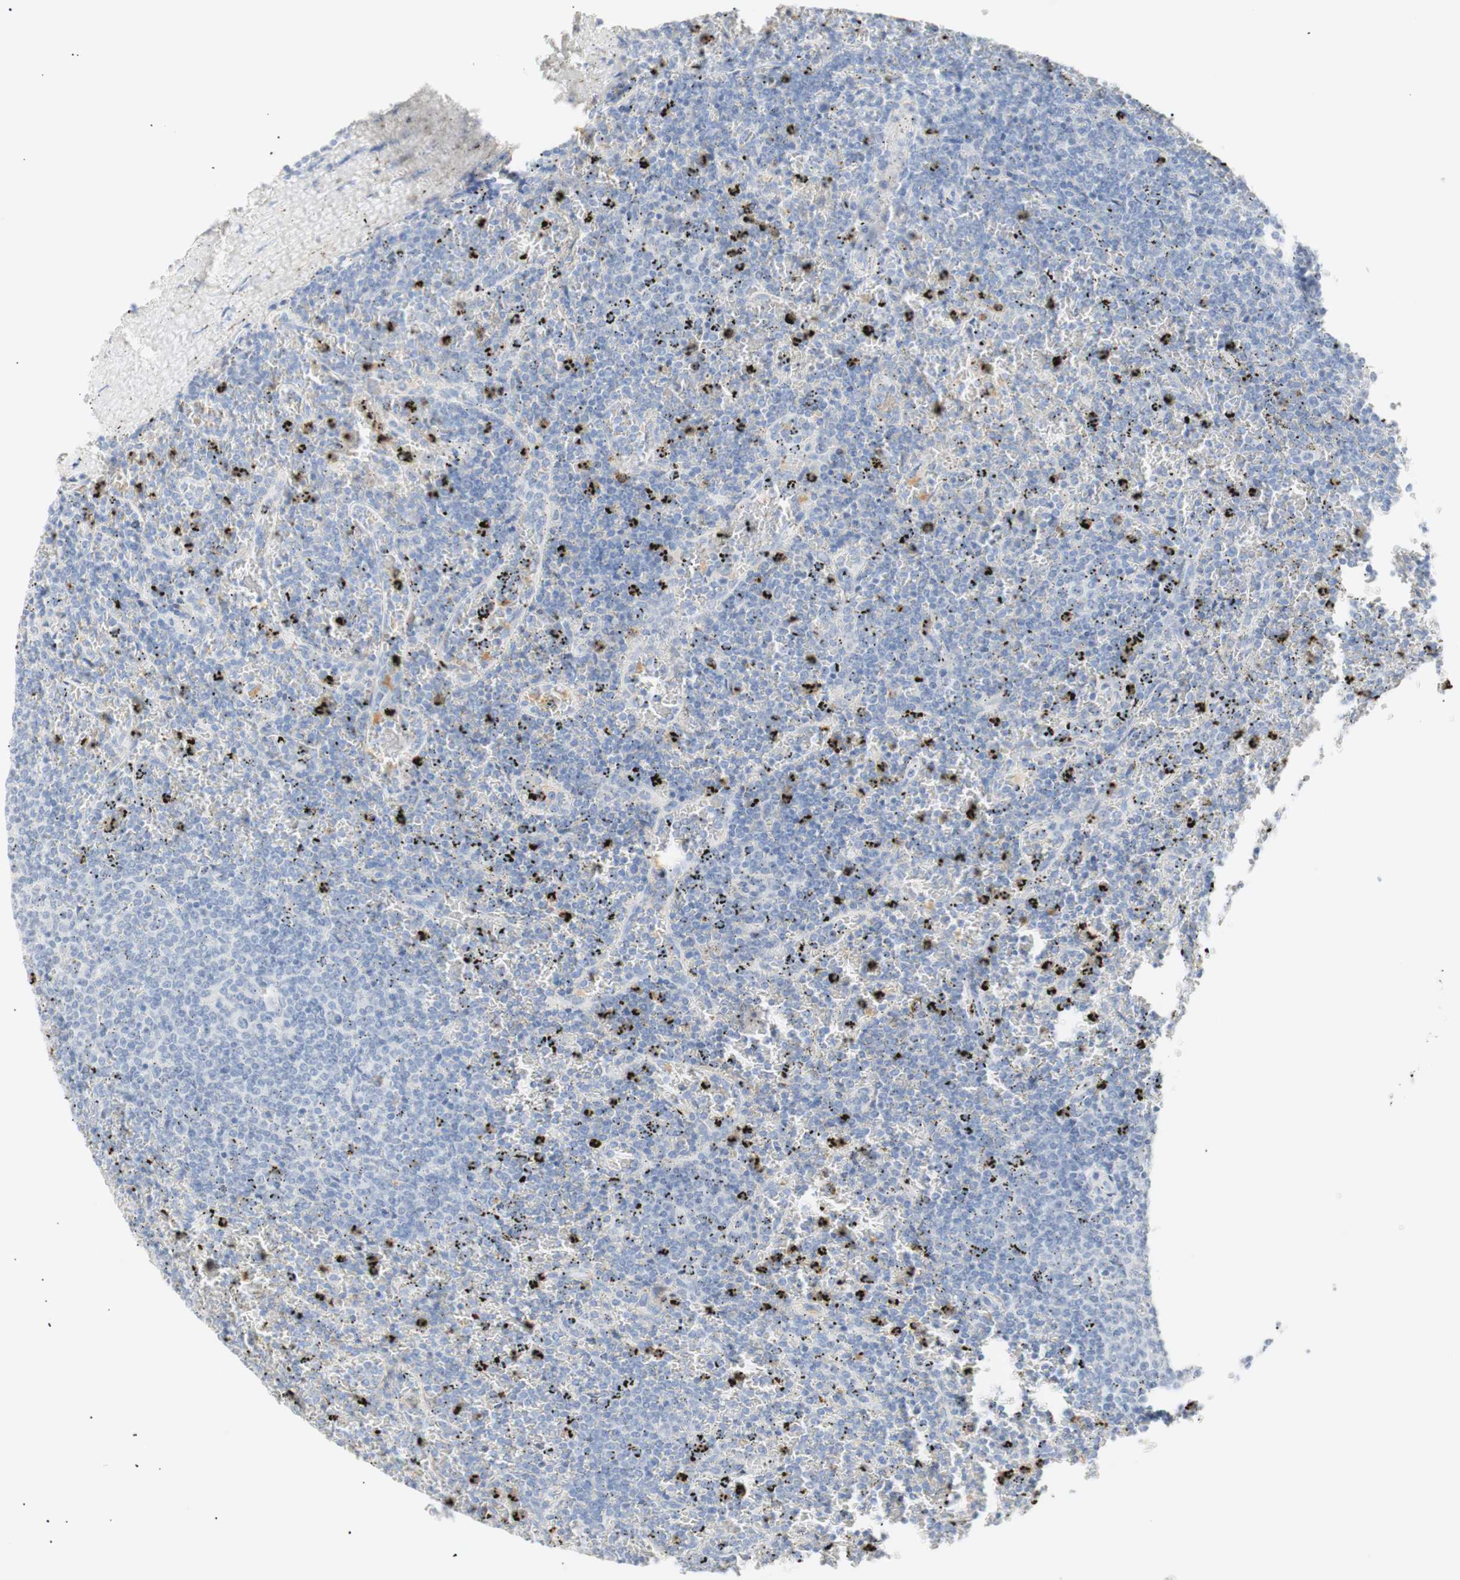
{"staining": {"intensity": "moderate", "quantity": "<25%", "location": "cytoplasmic/membranous"}, "tissue": "lymphoma", "cell_type": "Tumor cells", "image_type": "cancer", "snomed": [{"axis": "morphology", "description": "Malignant lymphoma, non-Hodgkin's type, Low grade"}, {"axis": "topography", "description": "Spleen"}], "caption": "Malignant lymphoma, non-Hodgkin's type (low-grade) stained for a protein (brown) displays moderate cytoplasmic/membranous positive positivity in approximately <25% of tumor cells.", "gene": "B4GALNT3", "patient": {"sex": "female", "age": 77}}